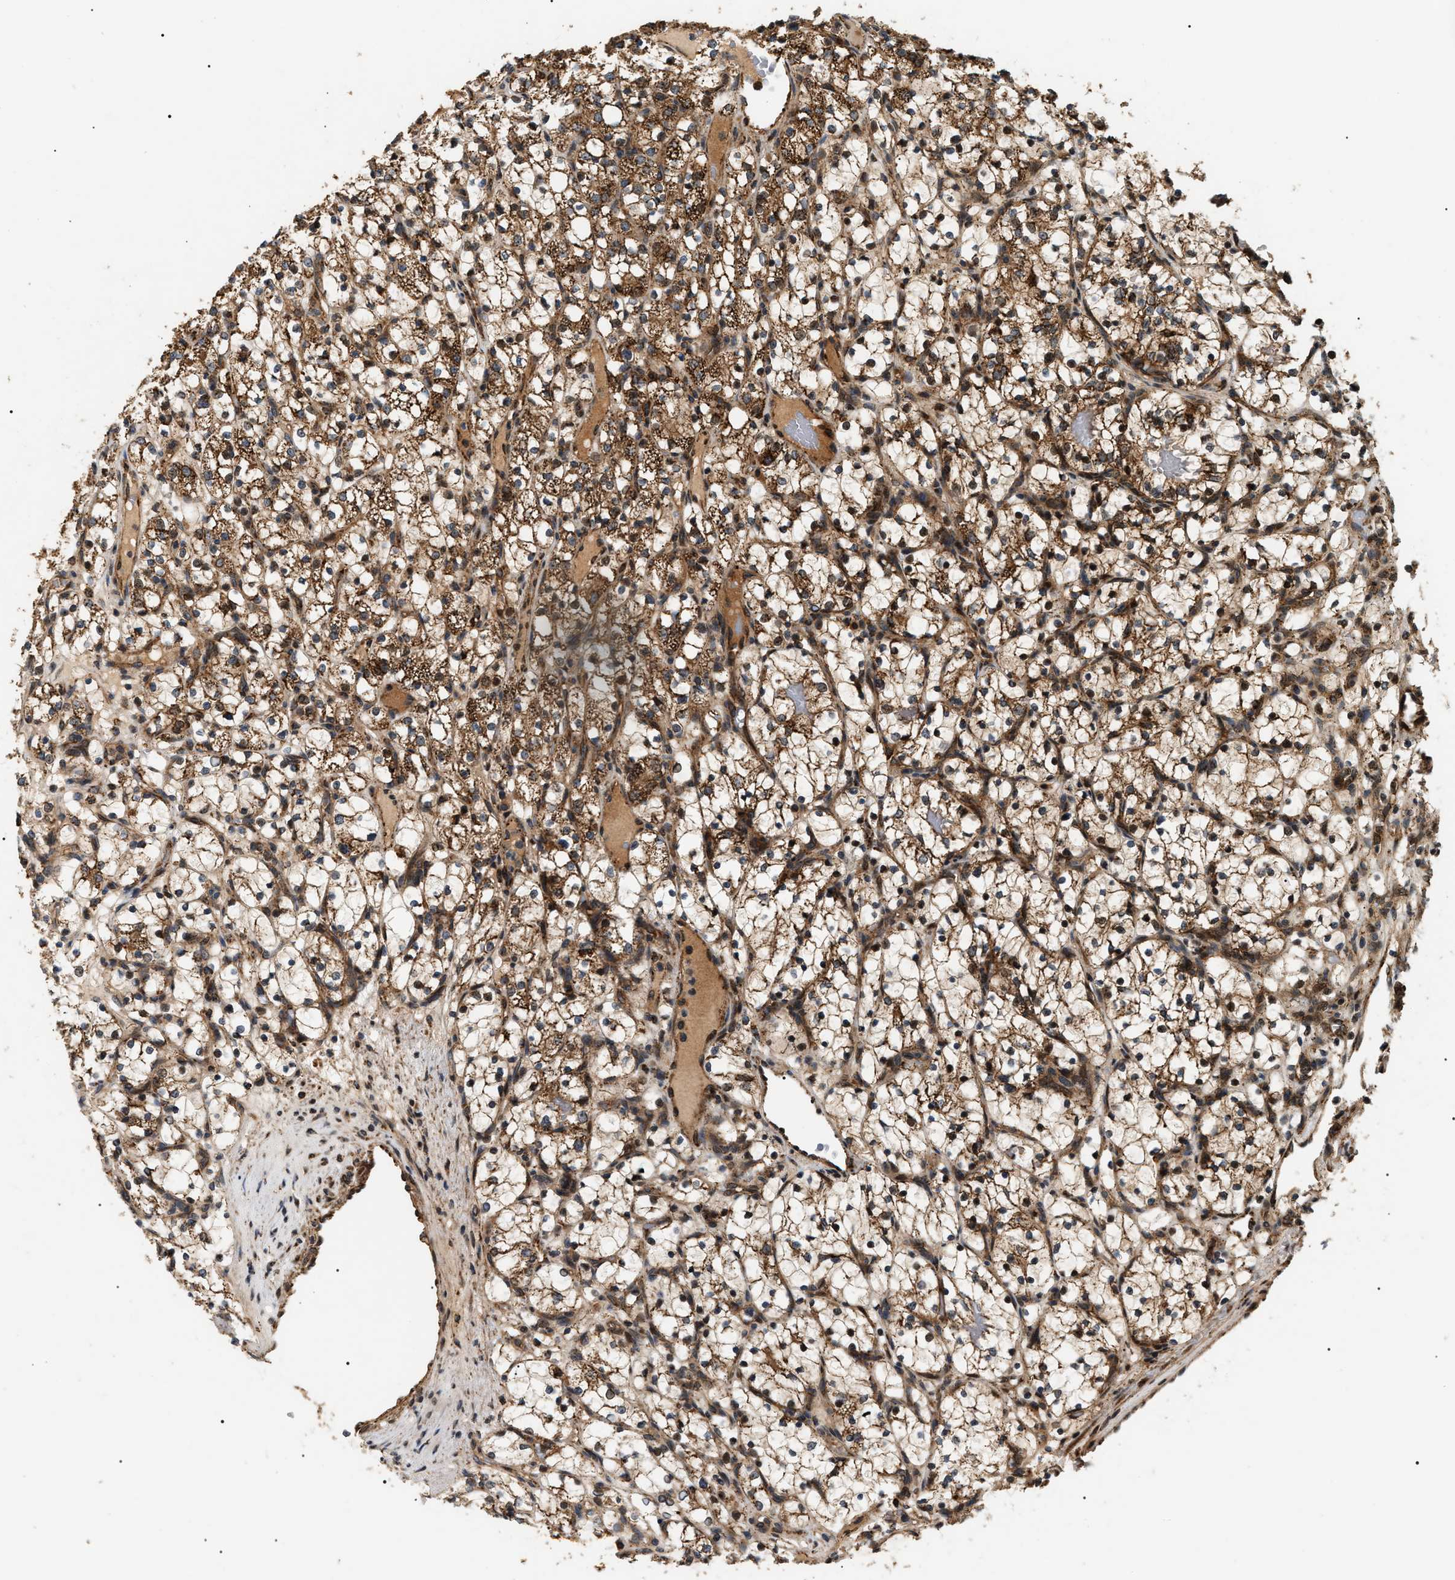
{"staining": {"intensity": "strong", "quantity": "25%-75%", "location": "cytoplasmic/membranous,nuclear"}, "tissue": "renal cancer", "cell_type": "Tumor cells", "image_type": "cancer", "snomed": [{"axis": "morphology", "description": "Adenocarcinoma, NOS"}, {"axis": "topography", "description": "Kidney"}], "caption": "Protein staining of renal cancer (adenocarcinoma) tissue displays strong cytoplasmic/membranous and nuclear expression in approximately 25%-75% of tumor cells.", "gene": "ZBTB26", "patient": {"sex": "female", "age": 69}}